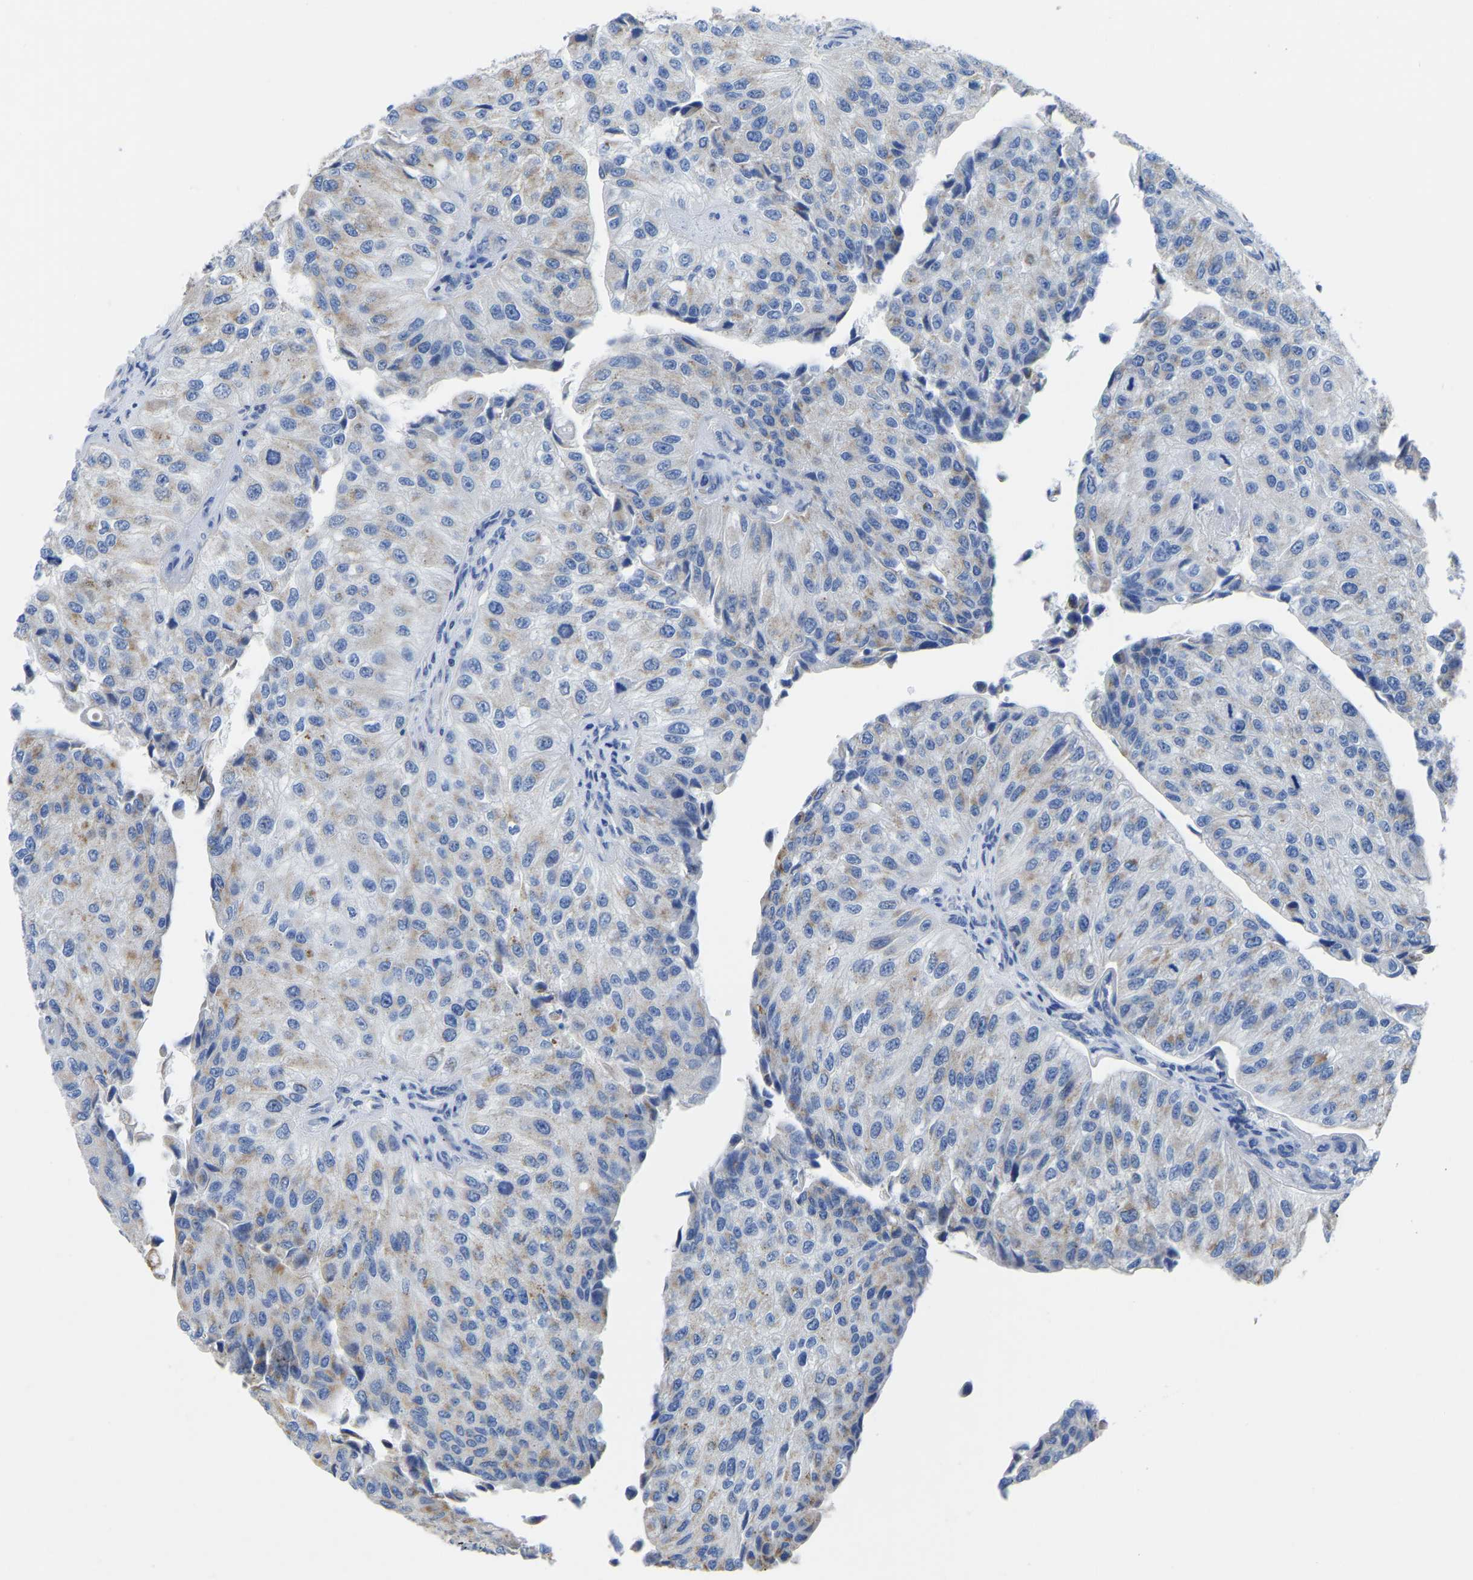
{"staining": {"intensity": "weak", "quantity": "<25%", "location": "cytoplasmic/membranous"}, "tissue": "urothelial cancer", "cell_type": "Tumor cells", "image_type": "cancer", "snomed": [{"axis": "morphology", "description": "Urothelial carcinoma, High grade"}, {"axis": "topography", "description": "Kidney"}, {"axis": "topography", "description": "Urinary bladder"}], "caption": "An immunohistochemistry histopathology image of urothelial cancer is shown. There is no staining in tumor cells of urothelial cancer. (DAB immunohistochemistry visualized using brightfield microscopy, high magnification).", "gene": "ETFA", "patient": {"sex": "male", "age": 77}}